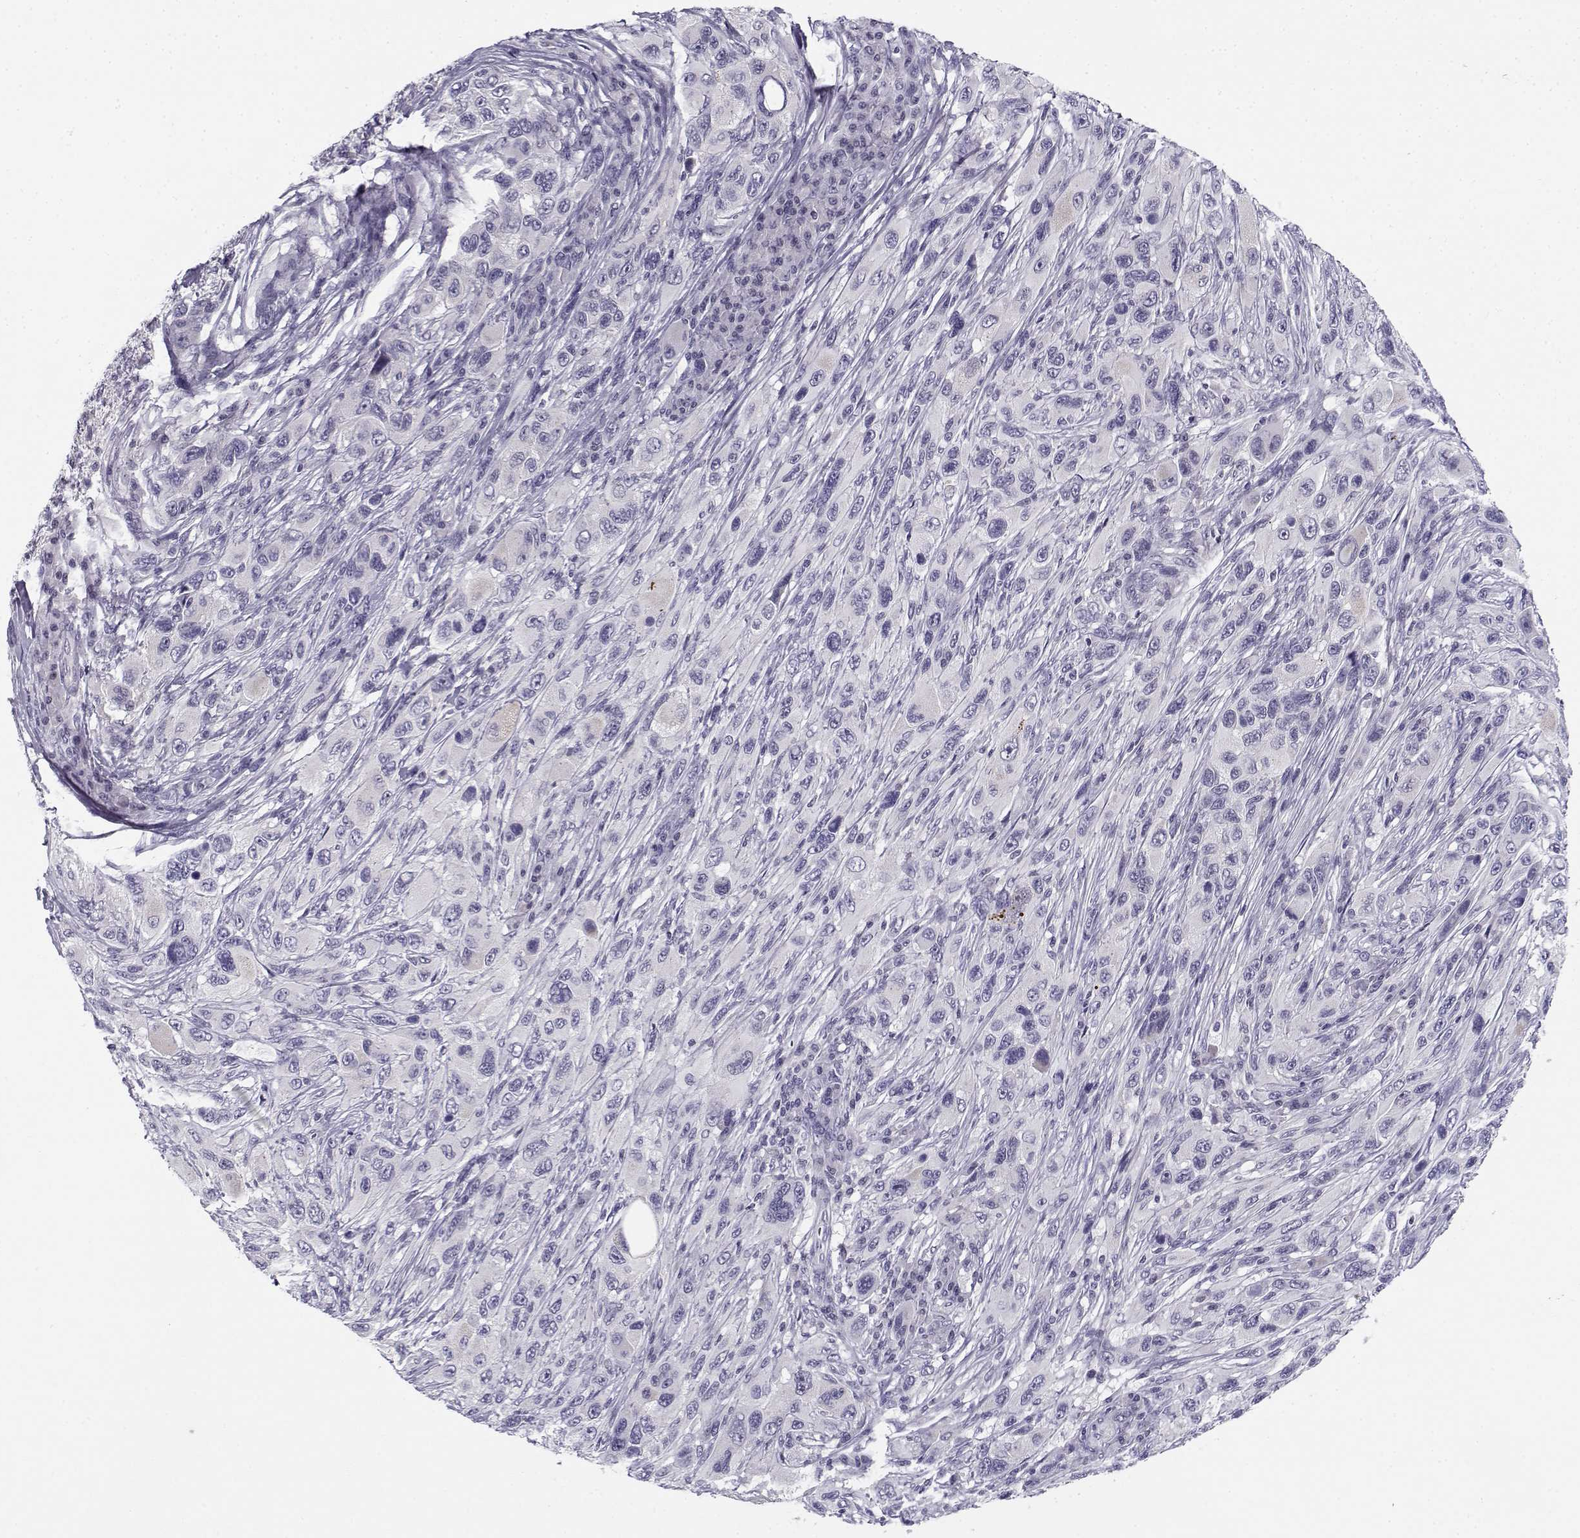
{"staining": {"intensity": "negative", "quantity": "none", "location": "none"}, "tissue": "melanoma", "cell_type": "Tumor cells", "image_type": "cancer", "snomed": [{"axis": "morphology", "description": "Malignant melanoma, NOS"}, {"axis": "topography", "description": "Skin"}], "caption": "The immunohistochemistry (IHC) photomicrograph has no significant expression in tumor cells of melanoma tissue.", "gene": "DDX25", "patient": {"sex": "male", "age": 53}}